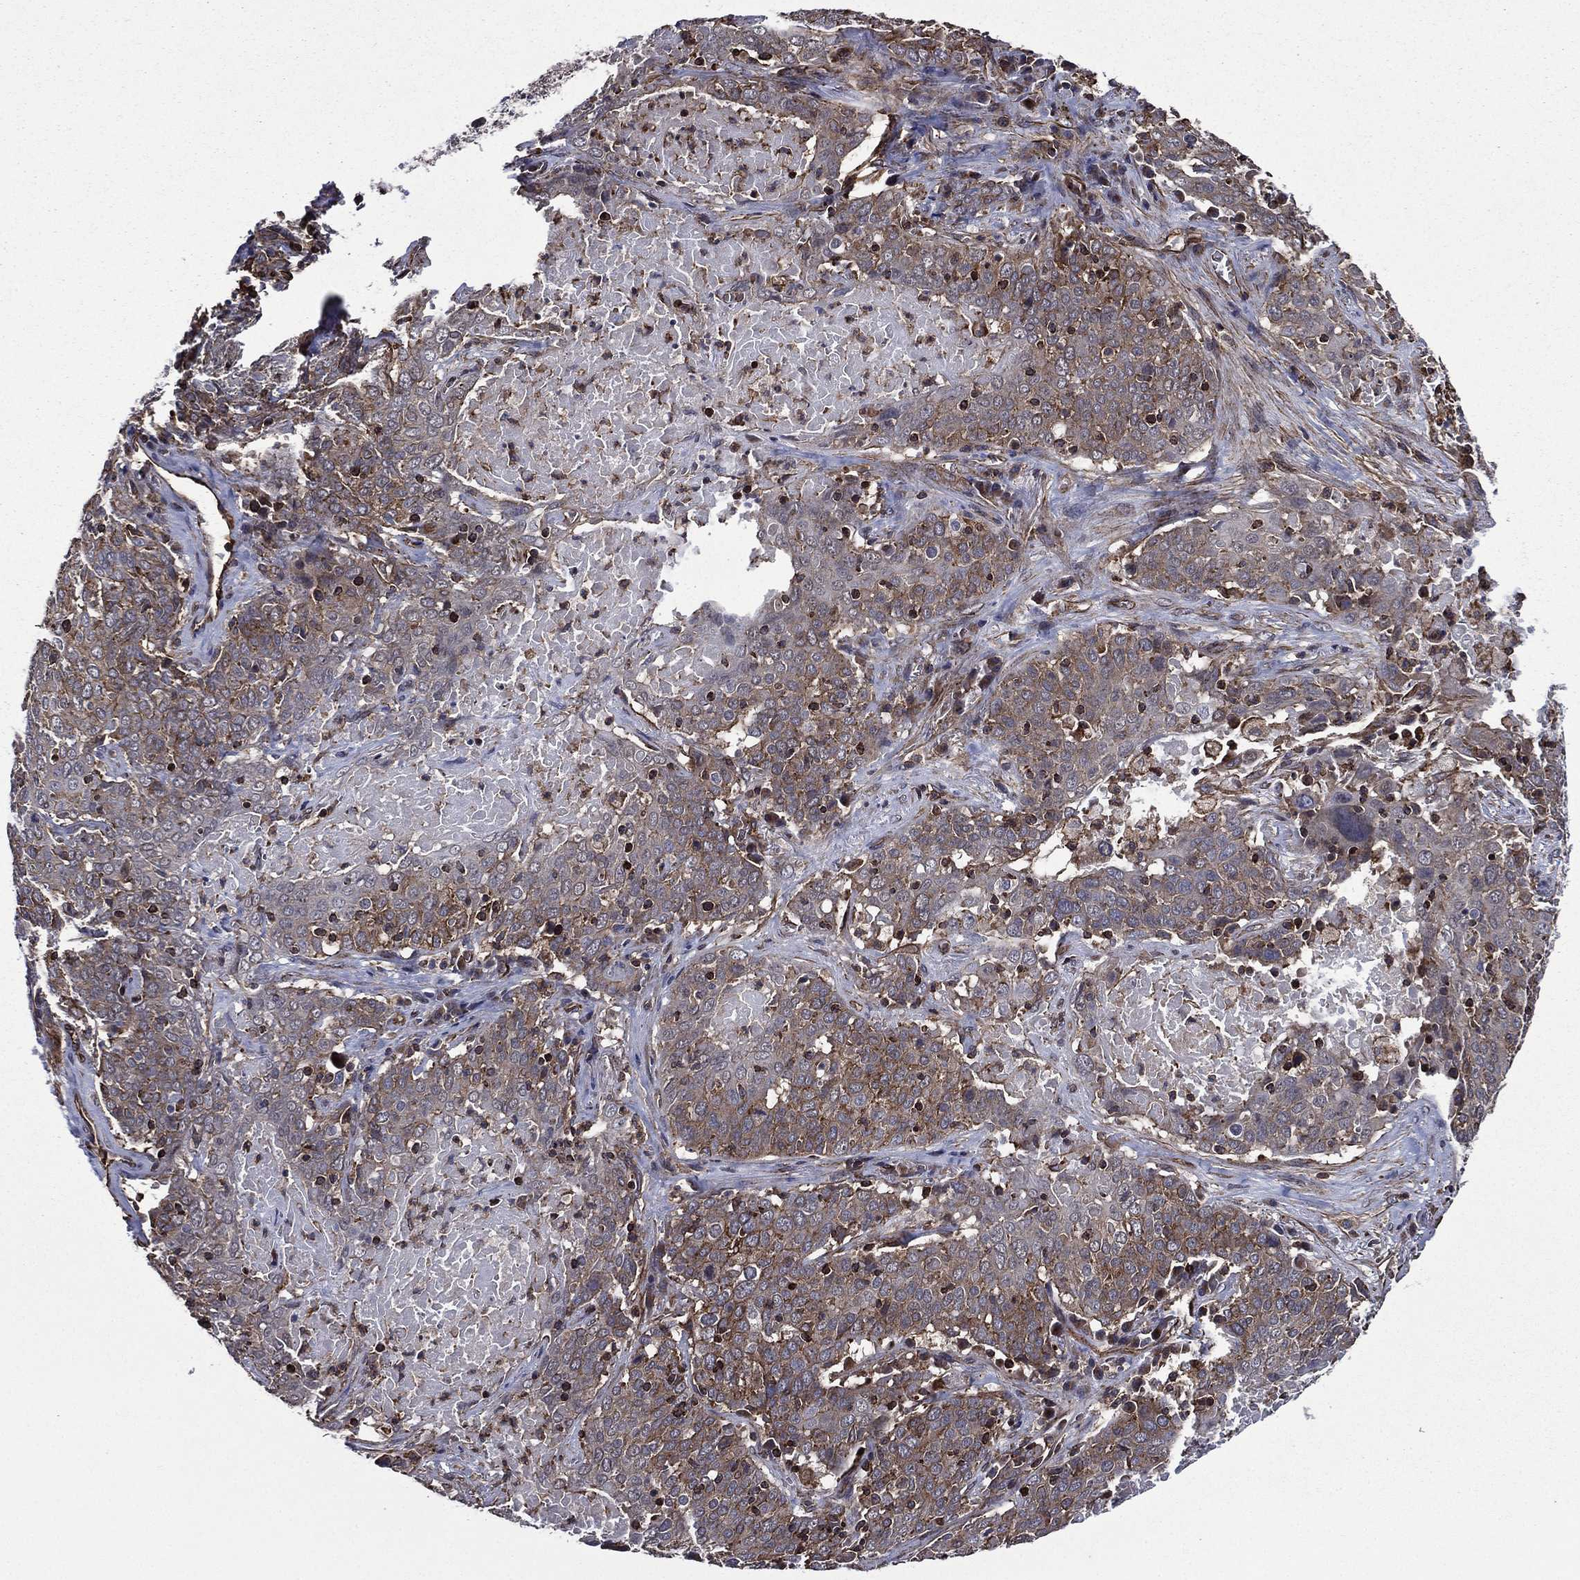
{"staining": {"intensity": "moderate", "quantity": "25%-75%", "location": "cytoplasmic/membranous"}, "tissue": "lung cancer", "cell_type": "Tumor cells", "image_type": "cancer", "snomed": [{"axis": "morphology", "description": "Squamous cell carcinoma, NOS"}, {"axis": "topography", "description": "Lung"}], "caption": "Tumor cells show moderate cytoplasmic/membranous staining in approximately 25%-75% of cells in lung cancer (squamous cell carcinoma).", "gene": "PLPP3", "patient": {"sex": "male", "age": 82}}